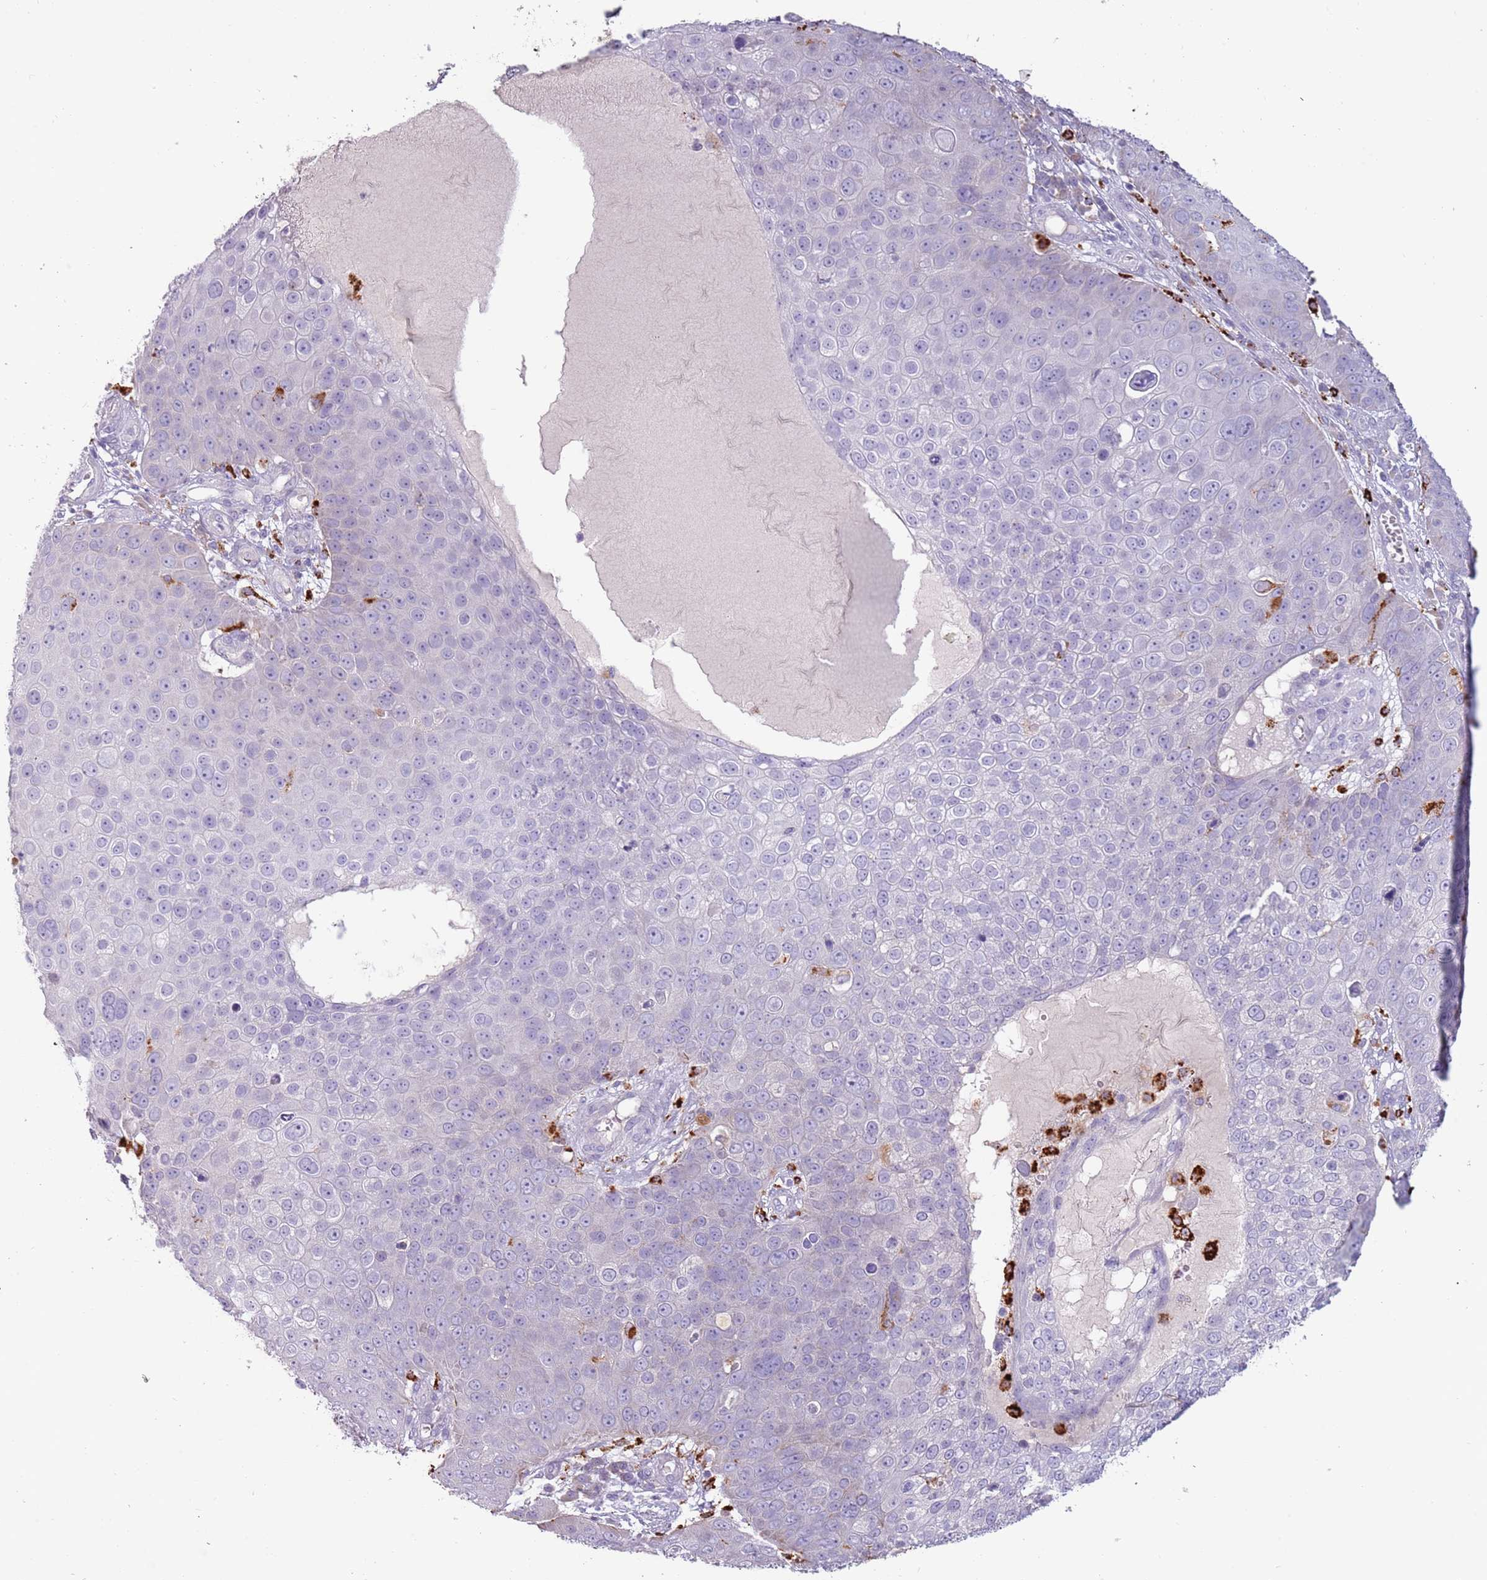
{"staining": {"intensity": "negative", "quantity": "none", "location": "none"}, "tissue": "skin cancer", "cell_type": "Tumor cells", "image_type": "cancer", "snomed": [{"axis": "morphology", "description": "Squamous cell carcinoma, NOS"}, {"axis": "topography", "description": "Skin"}], "caption": "Skin cancer (squamous cell carcinoma) stained for a protein using IHC exhibits no expression tumor cells.", "gene": "NWD2", "patient": {"sex": "male", "age": 71}}